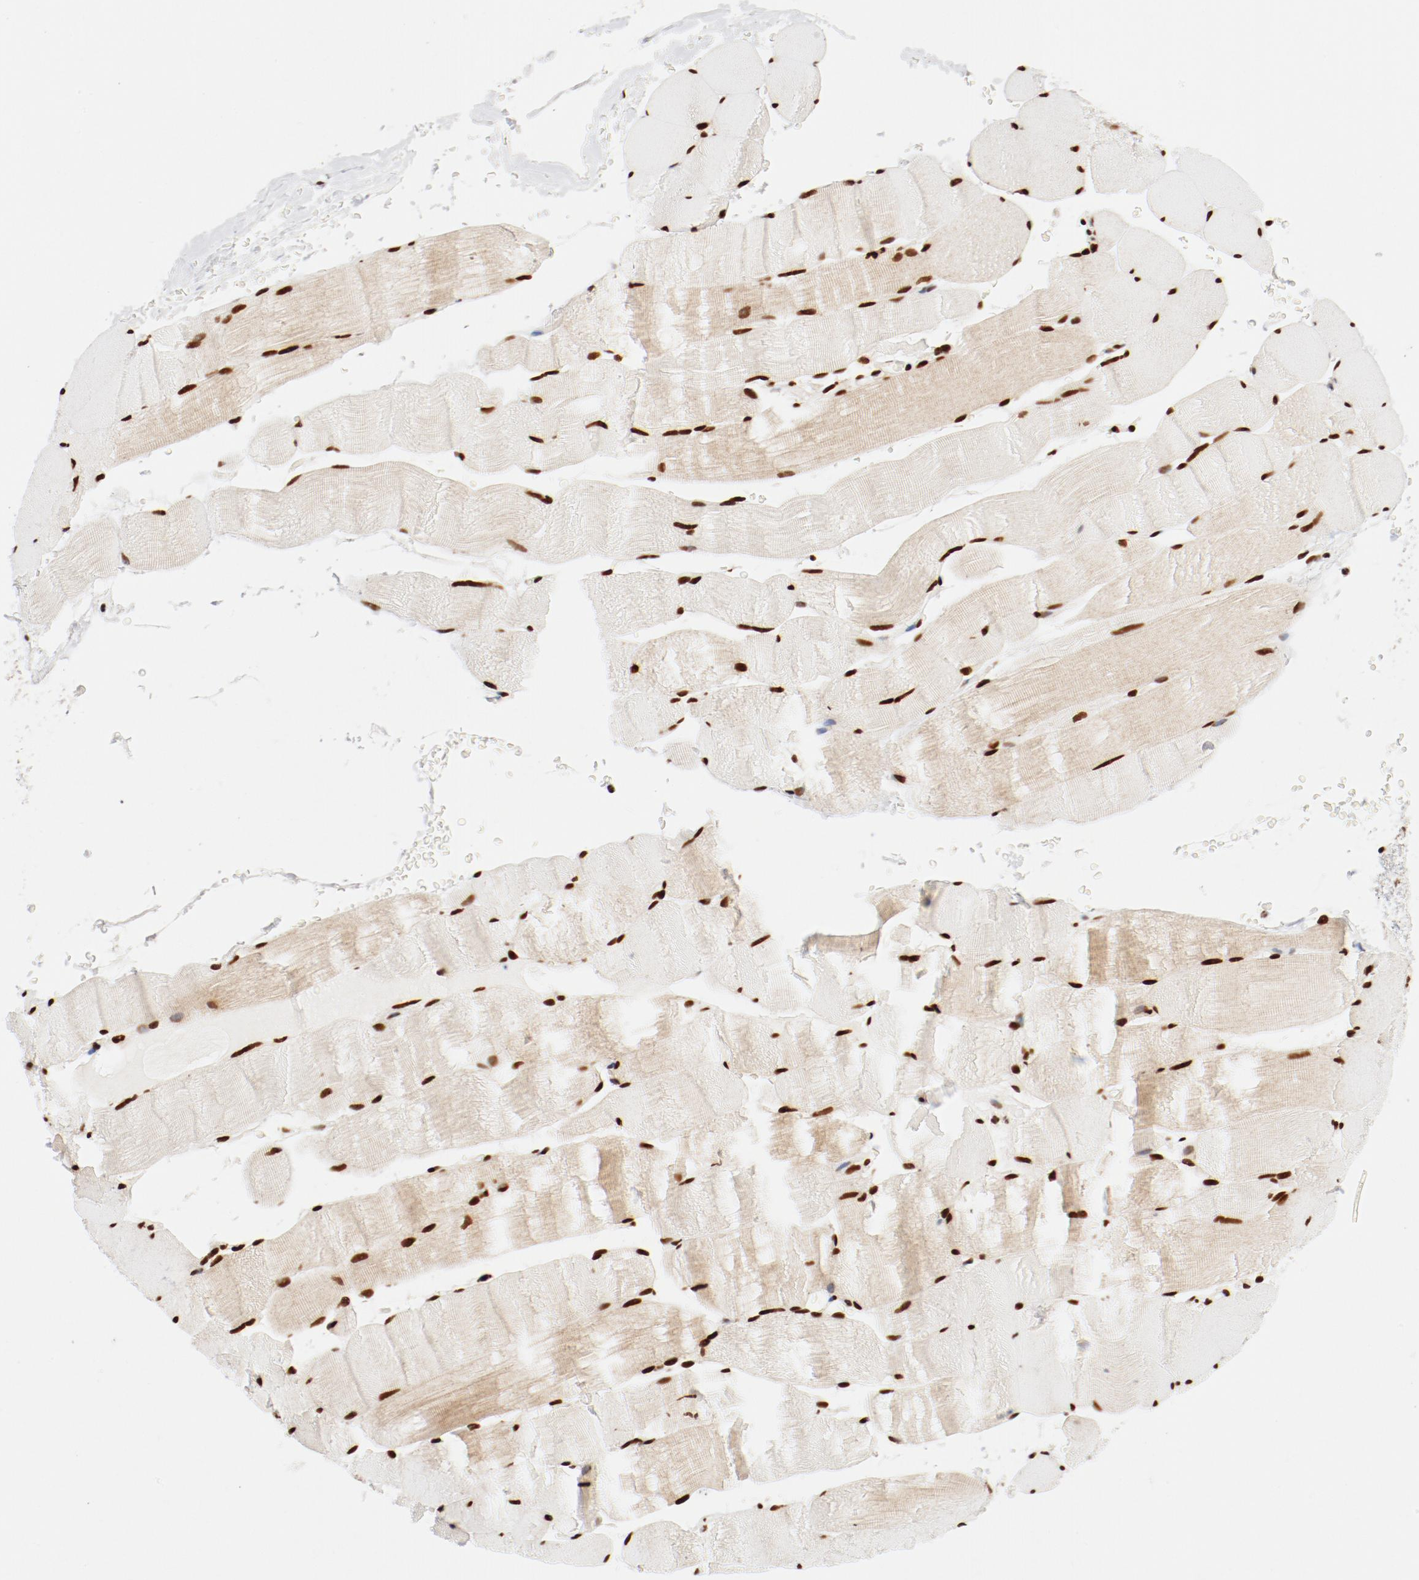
{"staining": {"intensity": "strong", "quantity": ">75%", "location": "cytoplasmic/membranous,nuclear"}, "tissue": "skeletal muscle", "cell_type": "Myocytes", "image_type": "normal", "snomed": [{"axis": "morphology", "description": "Normal tissue, NOS"}, {"axis": "topography", "description": "Skeletal muscle"}], "caption": "This histopathology image reveals unremarkable skeletal muscle stained with immunohistochemistry (IHC) to label a protein in brown. The cytoplasmic/membranous,nuclear of myocytes show strong positivity for the protein. Nuclei are counter-stained blue.", "gene": "CTBP1", "patient": {"sex": "male", "age": 62}}